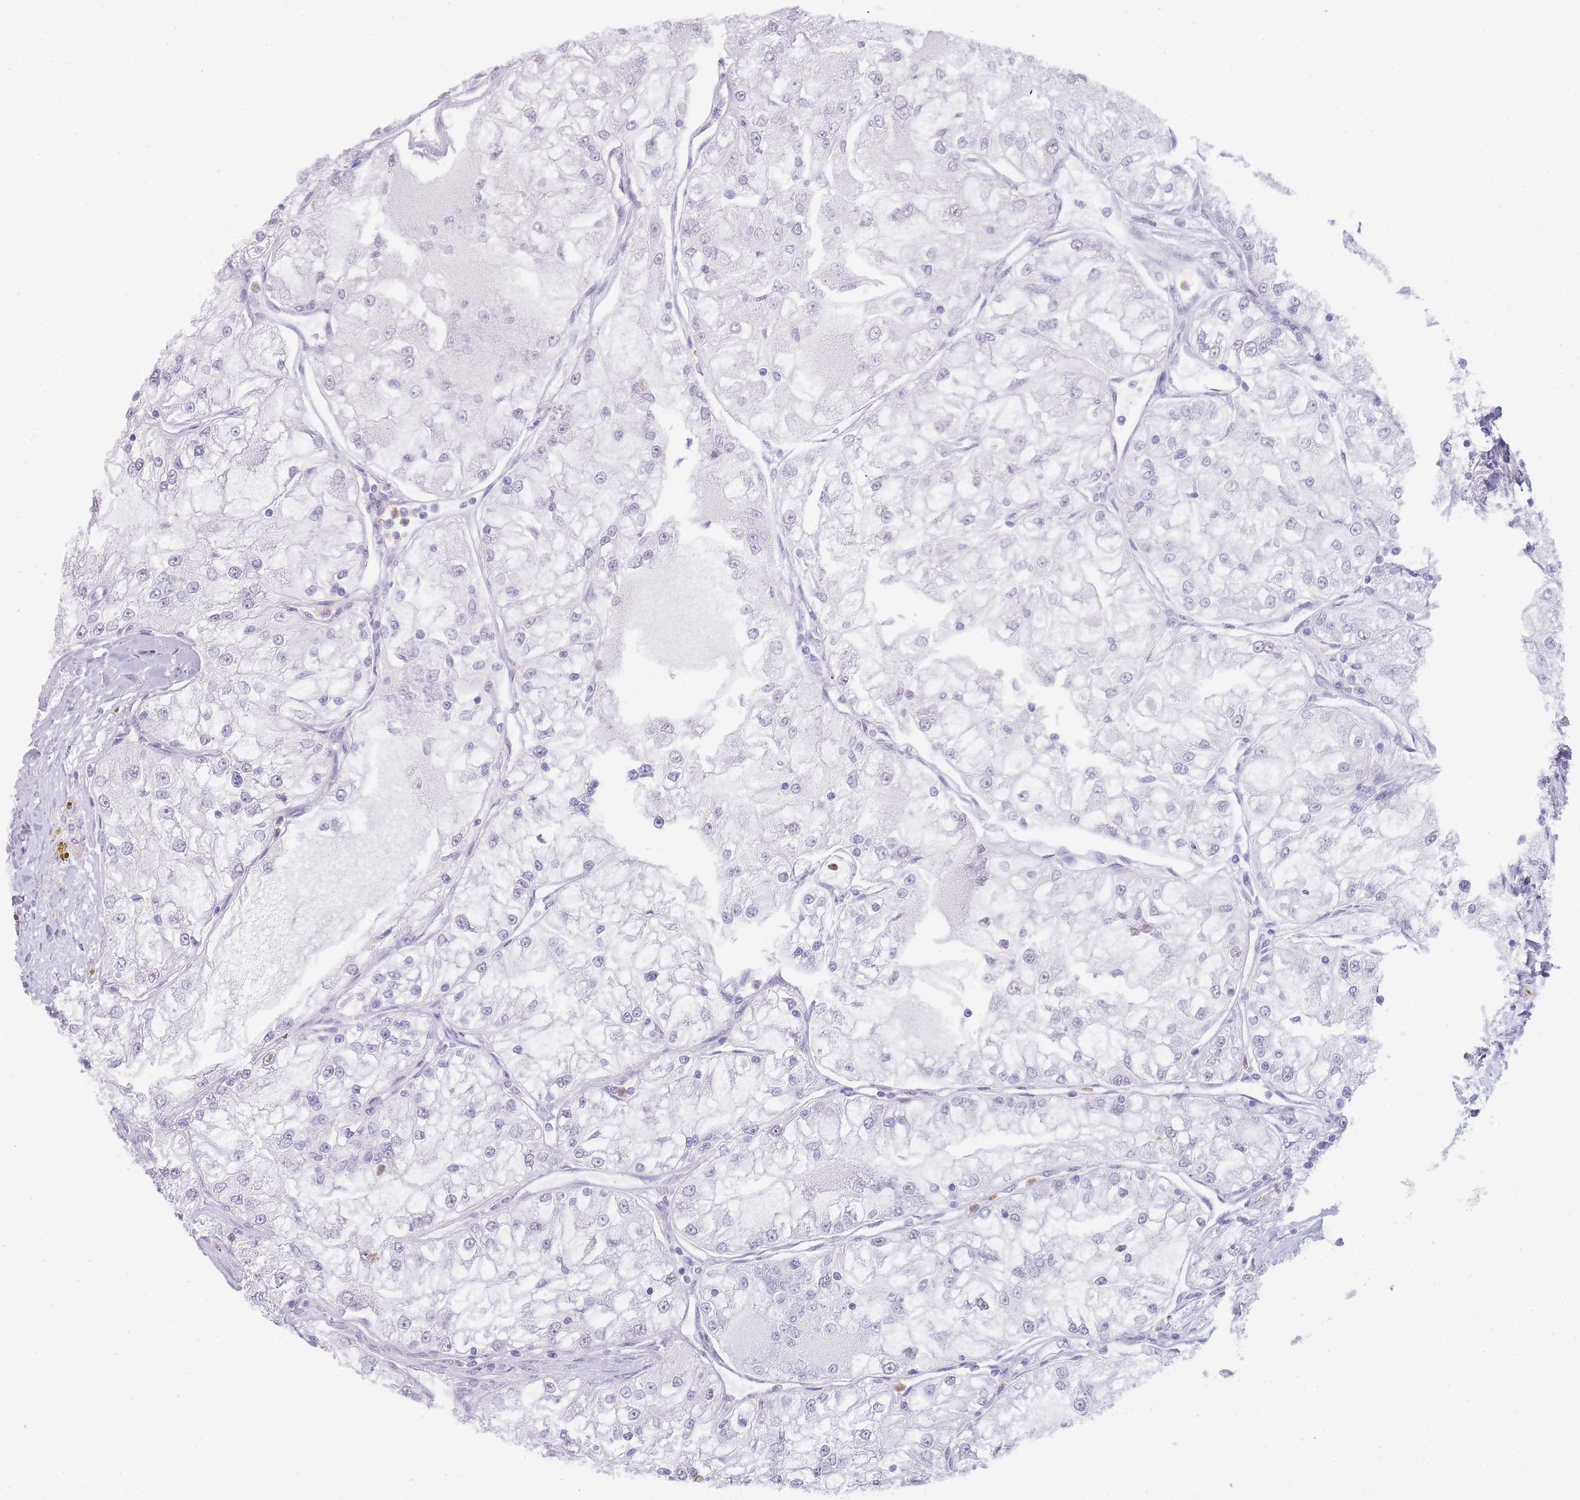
{"staining": {"intensity": "negative", "quantity": "none", "location": "none"}, "tissue": "renal cancer", "cell_type": "Tumor cells", "image_type": "cancer", "snomed": [{"axis": "morphology", "description": "Adenocarcinoma, NOS"}, {"axis": "topography", "description": "Kidney"}], "caption": "Immunohistochemical staining of renal cancer reveals no significant positivity in tumor cells.", "gene": "ZNF627", "patient": {"sex": "female", "age": 72}}